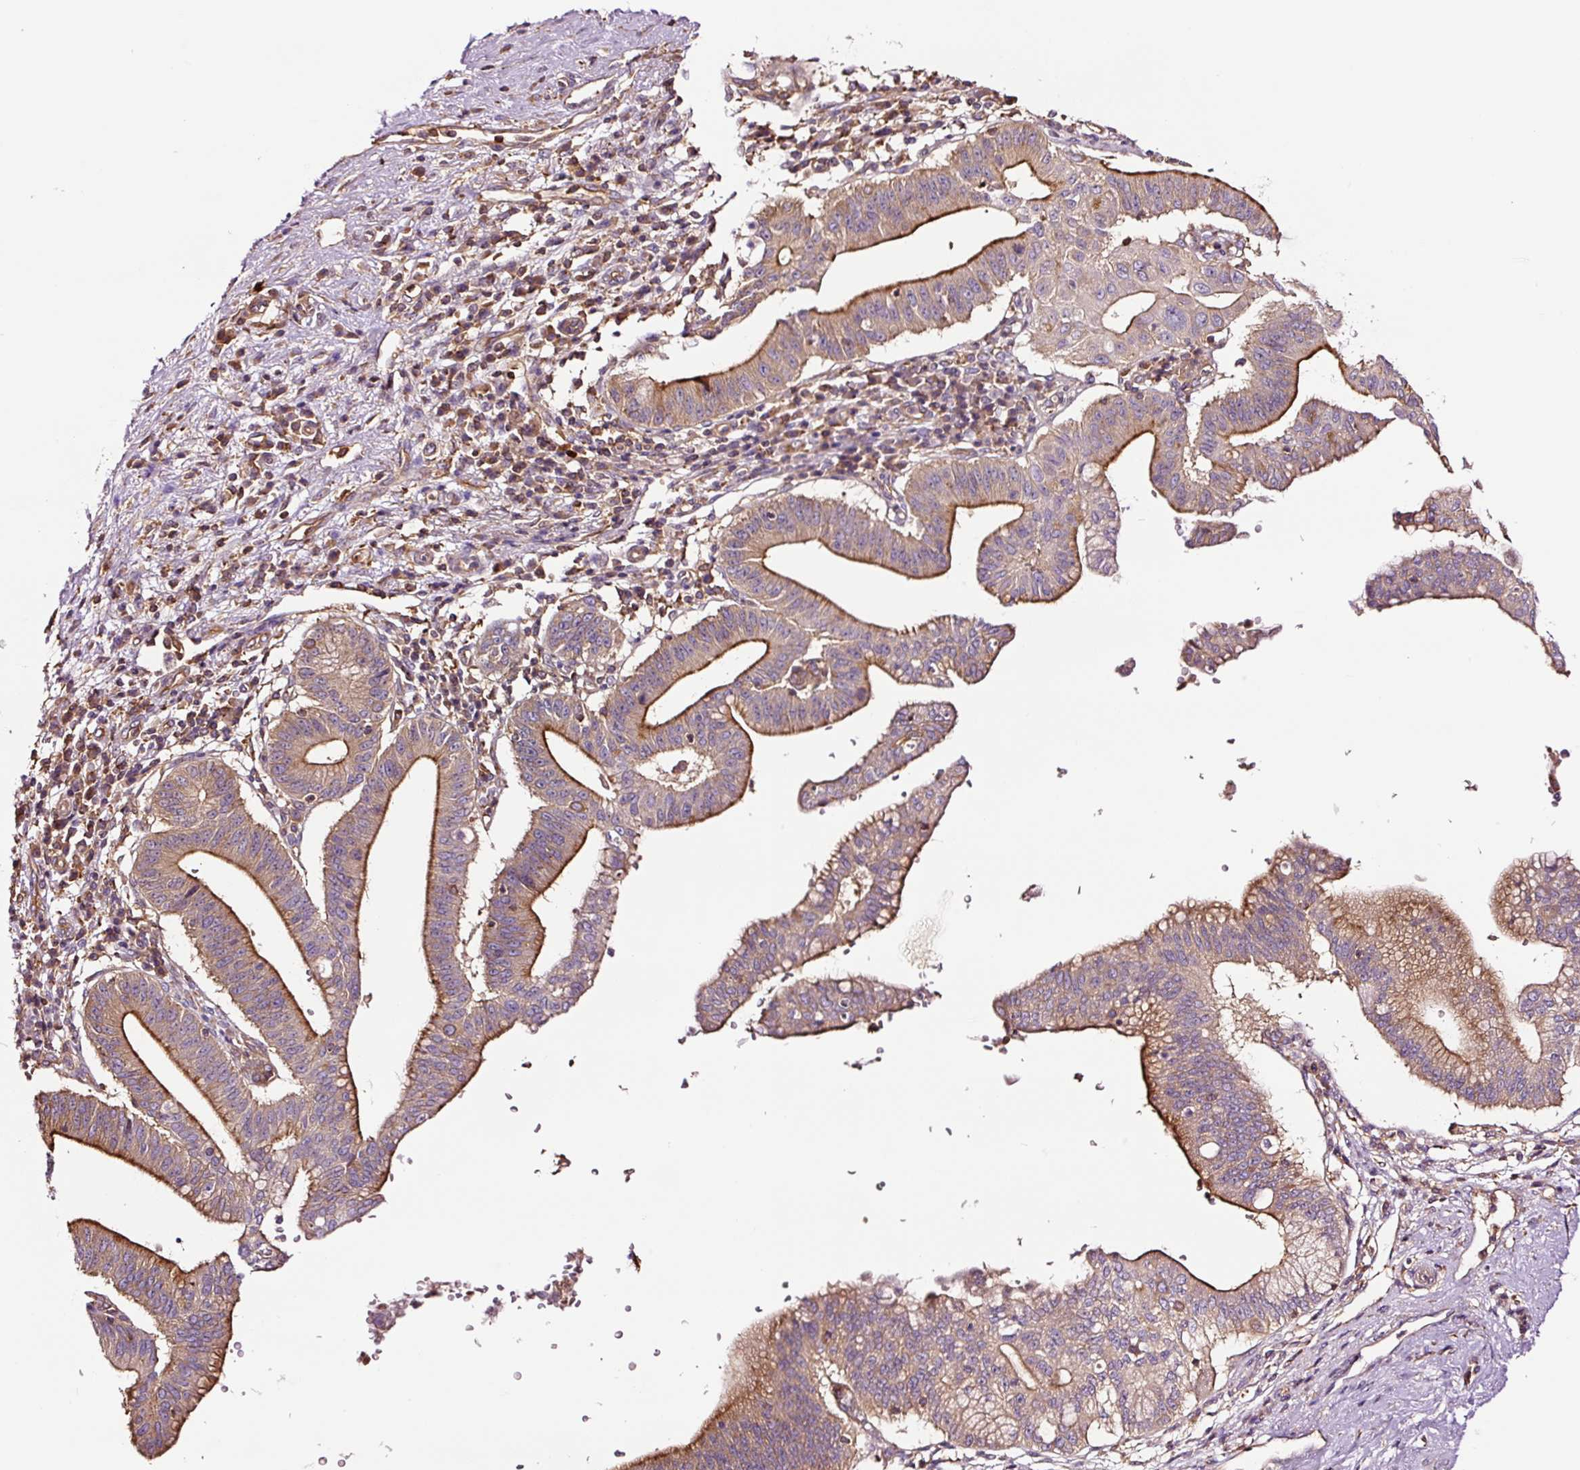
{"staining": {"intensity": "moderate", "quantity": "25%-75%", "location": "cytoplasmic/membranous"}, "tissue": "pancreatic cancer", "cell_type": "Tumor cells", "image_type": "cancer", "snomed": [{"axis": "morphology", "description": "Adenocarcinoma, NOS"}, {"axis": "topography", "description": "Pancreas"}], "caption": "An immunohistochemistry image of tumor tissue is shown. Protein staining in brown labels moderate cytoplasmic/membranous positivity in pancreatic cancer (adenocarcinoma) within tumor cells.", "gene": "METAP1", "patient": {"sex": "male", "age": 68}}